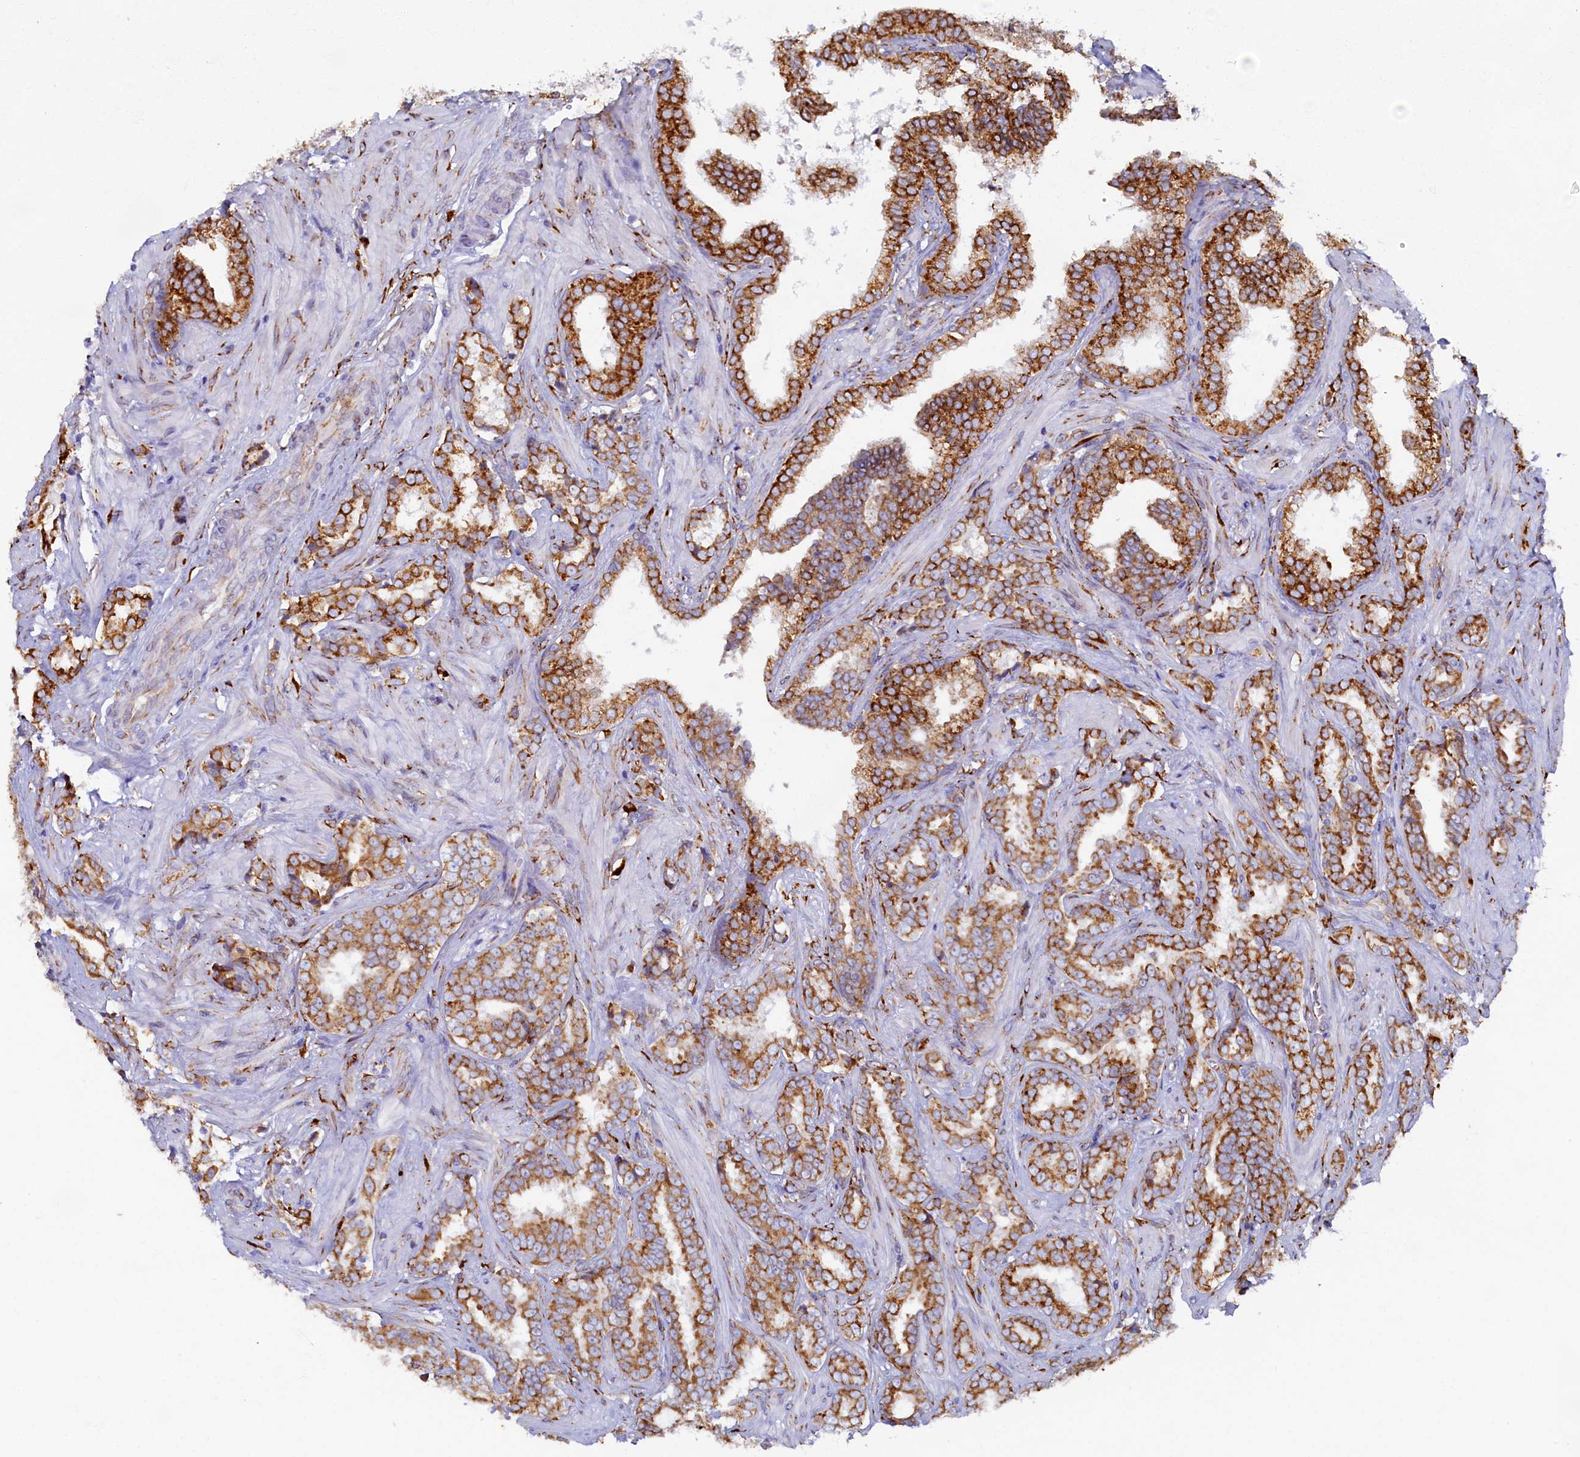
{"staining": {"intensity": "strong", "quantity": ">75%", "location": "cytoplasmic/membranous"}, "tissue": "prostate cancer", "cell_type": "Tumor cells", "image_type": "cancer", "snomed": [{"axis": "morphology", "description": "Adenocarcinoma, High grade"}, {"axis": "topography", "description": "Prostate and seminal vesicle, NOS"}], "caption": "IHC image of neoplastic tissue: human prostate cancer (adenocarcinoma (high-grade)) stained using immunohistochemistry (IHC) demonstrates high levels of strong protein expression localized specifically in the cytoplasmic/membranous of tumor cells, appearing as a cytoplasmic/membranous brown color.", "gene": "TMEM18", "patient": {"sex": "male", "age": 67}}